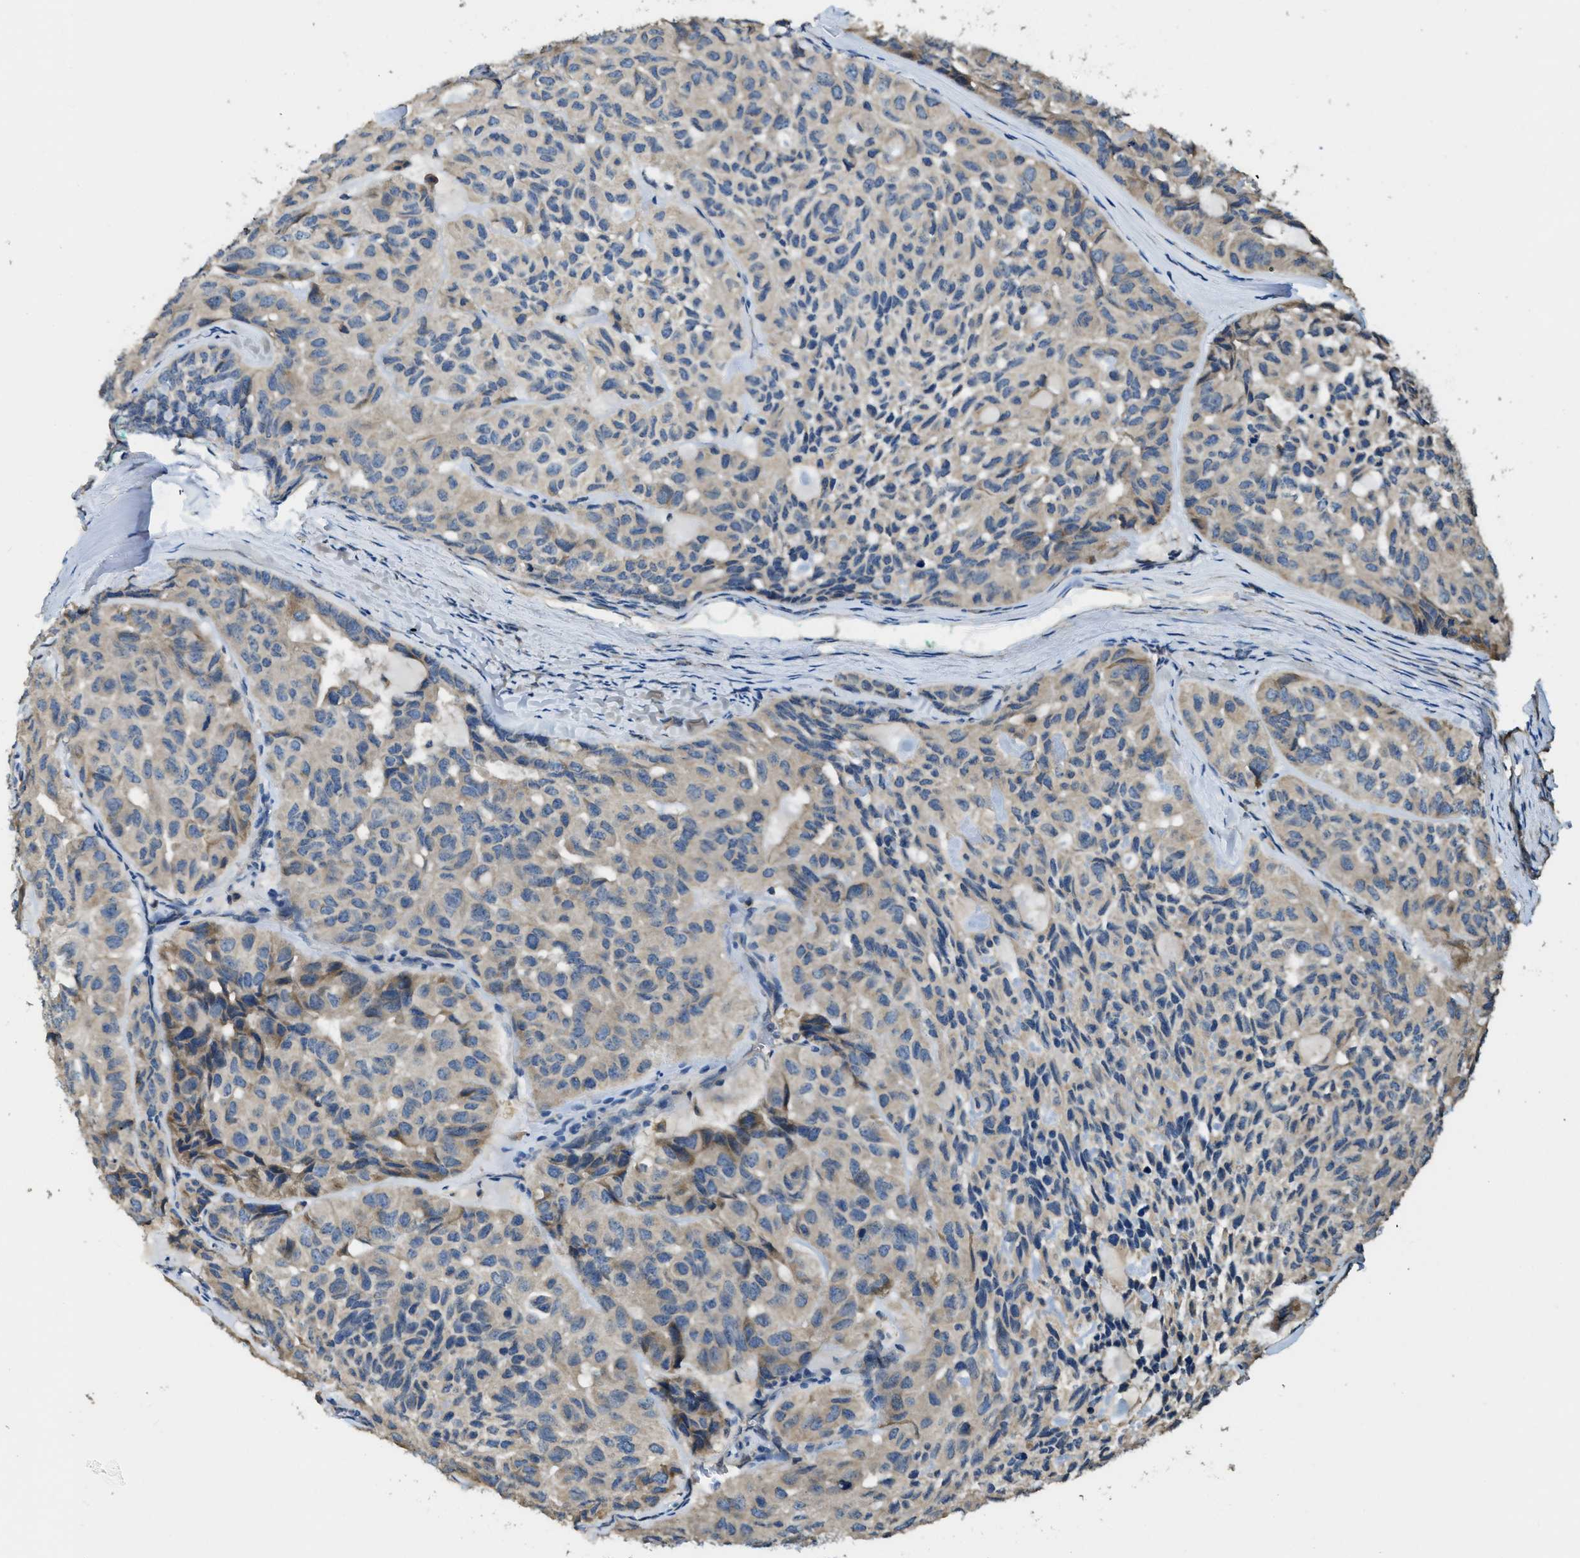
{"staining": {"intensity": "moderate", "quantity": "<25%", "location": "cytoplasmic/membranous"}, "tissue": "head and neck cancer", "cell_type": "Tumor cells", "image_type": "cancer", "snomed": [{"axis": "morphology", "description": "Adenocarcinoma, NOS"}, {"axis": "topography", "description": "Salivary gland, NOS"}, {"axis": "topography", "description": "Head-Neck"}], "caption": "Moderate cytoplasmic/membranous protein positivity is appreciated in approximately <25% of tumor cells in head and neck cancer.", "gene": "RIPK2", "patient": {"sex": "female", "age": 76}}